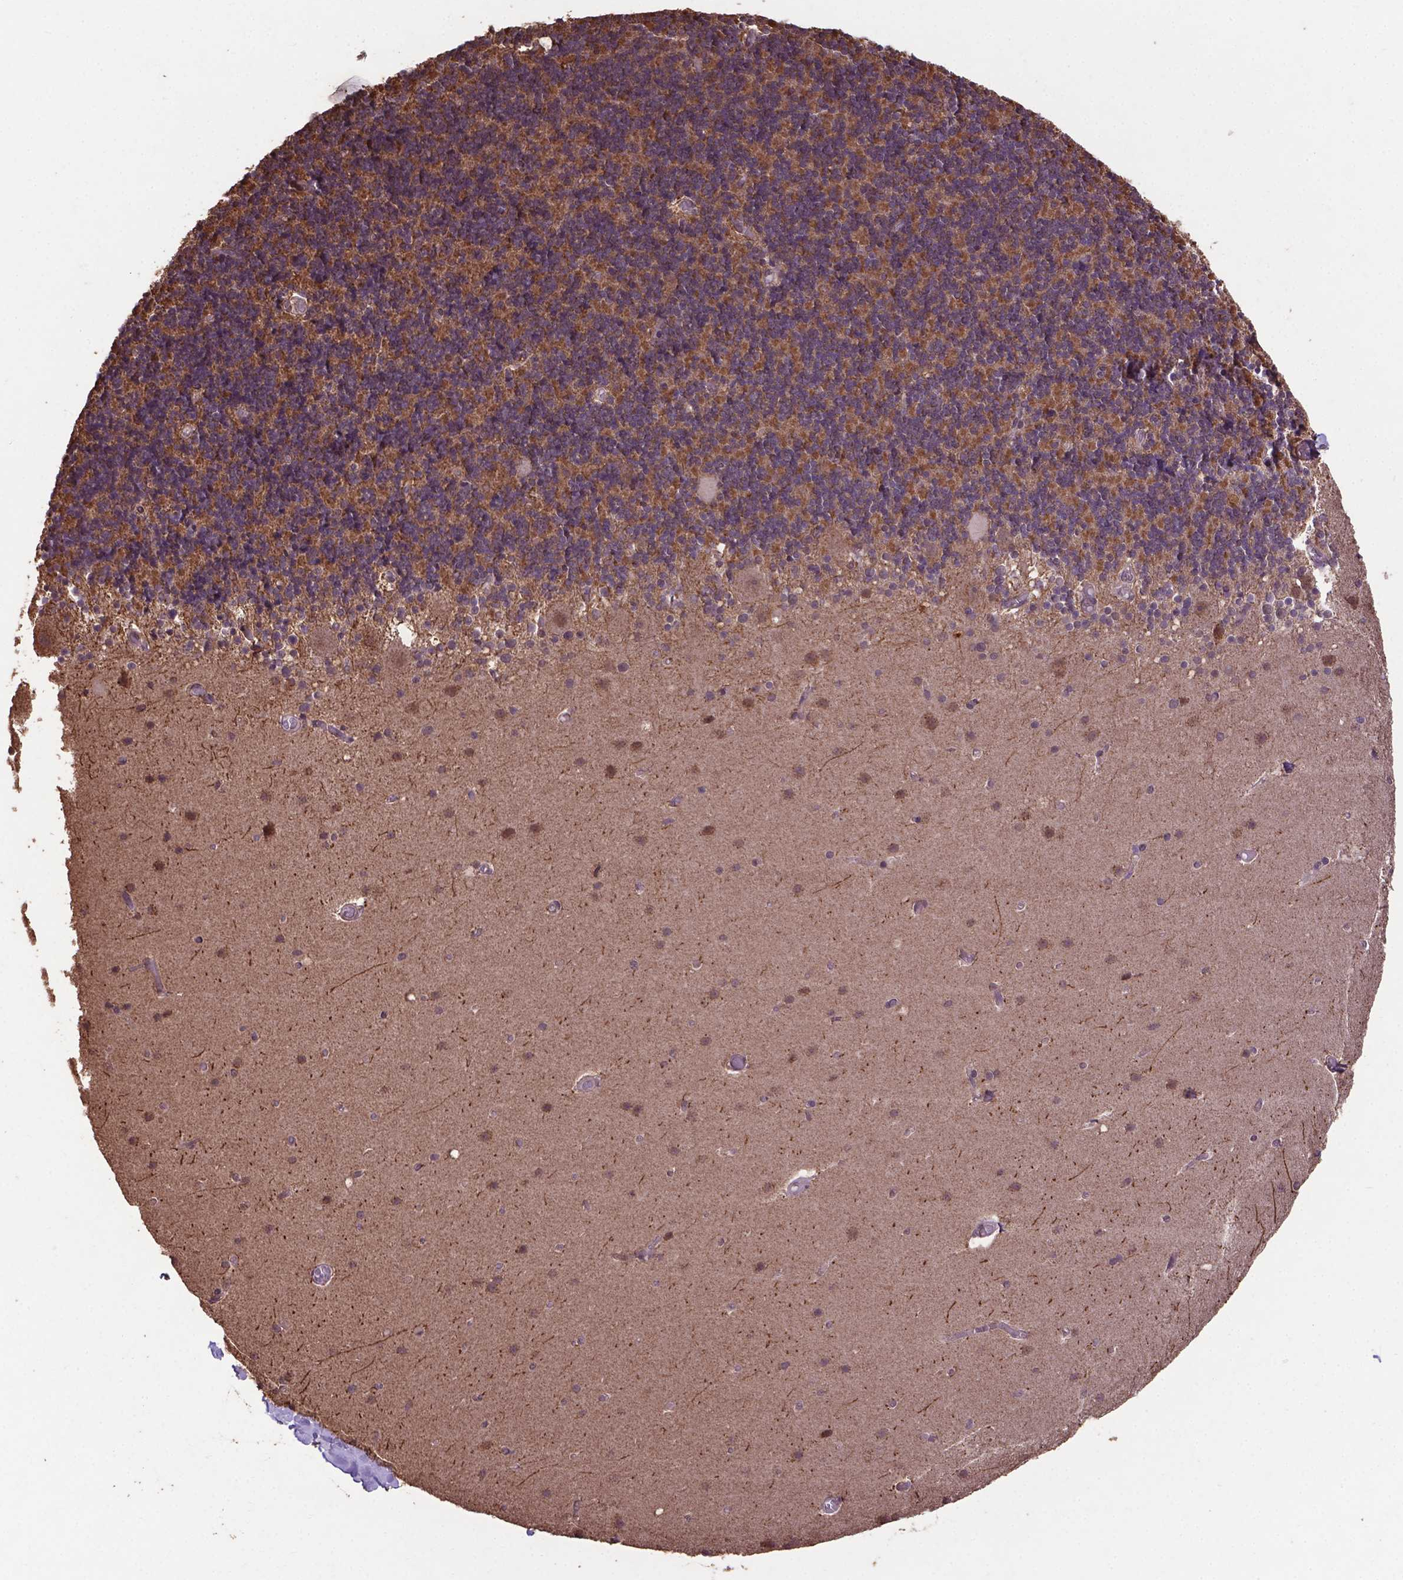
{"staining": {"intensity": "moderate", "quantity": ">75%", "location": "cytoplasmic/membranous"}, "tissue": "cerebellum", "cell_type": "Cells in granular layer", "image_type": "normal", "snomed": [{"axis": "morphology", "description": "Normal tissue, NOS"}, {"axis": "topography", "description": "Cerebellum"}], "caption": "Cerebellum stained with IHC demonstrates moderate cytoplasmic/membranous positivity in approximately >75% of cells in granular layer.", "gene": "DCAF1", "patient": {"sex": "male", "age": 70}}